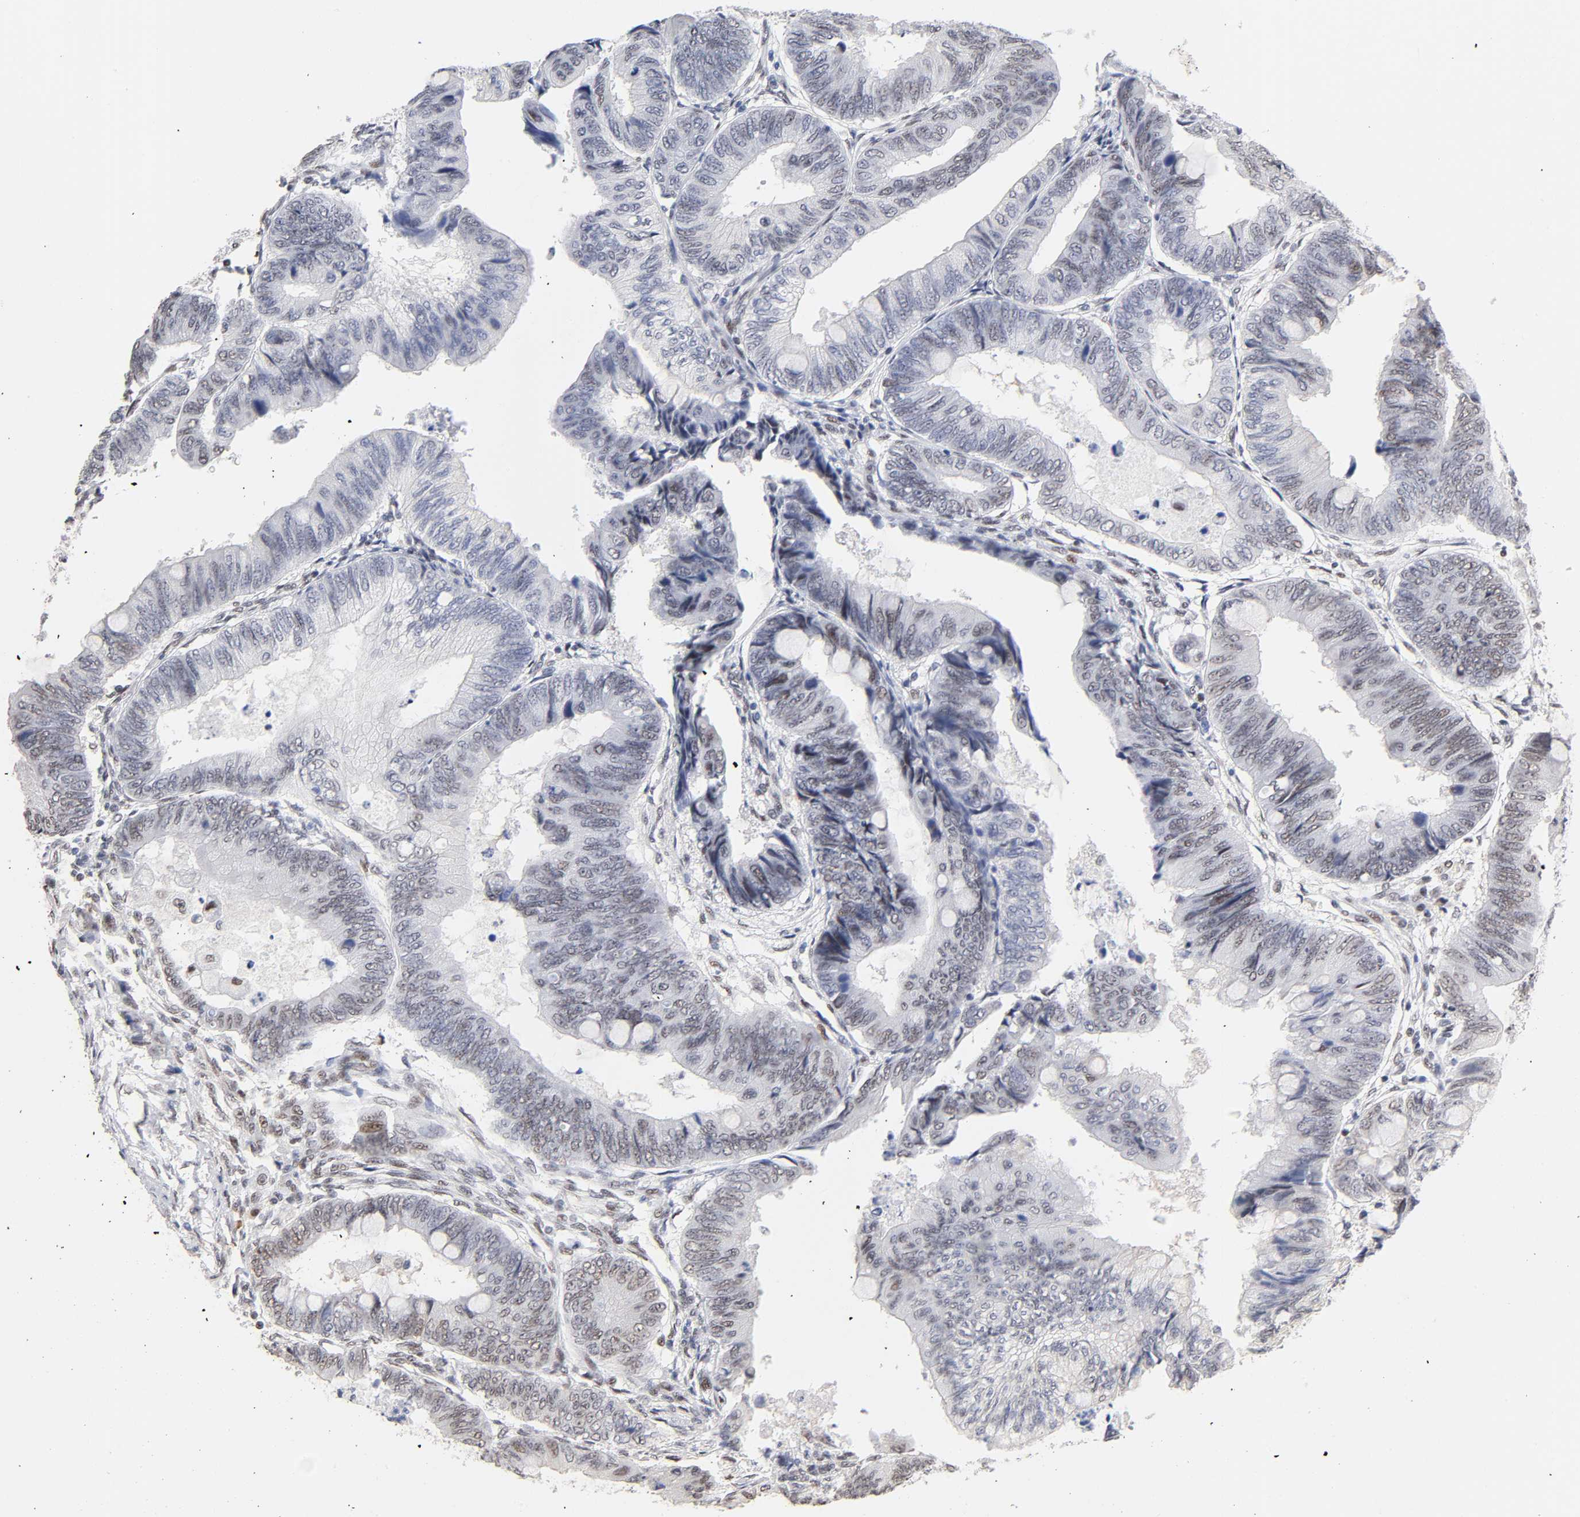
{"staining": {"intensity": "weak", "quantity": "<25%", "location": "nuclear"}, "tissue": "colorectal cancer", "cell_type": "Tumor cells", "image_type": "cancer", "snomed": [{"axis": "morphology", "description": "Normal tissue, NOS"}, {"axis": "morphology", "description": "Adenocarcinoma, NOS"}, {"axis": "topography", "description": "Rectum"}, {"axis": "topography", "description": "Peripheral nerve tissue"}], "caption": "DAB (3,3'-diaminobenzidine) immunohistochemical staining of colorectal cancer demonstrates no significant expression in tumor cells. The staining is performed using DAB brown chromogen with nuclei counter-stained in using hematoxylin.", "gene": "TP53RK", "patient": {"sex": "male", "age": 92}}